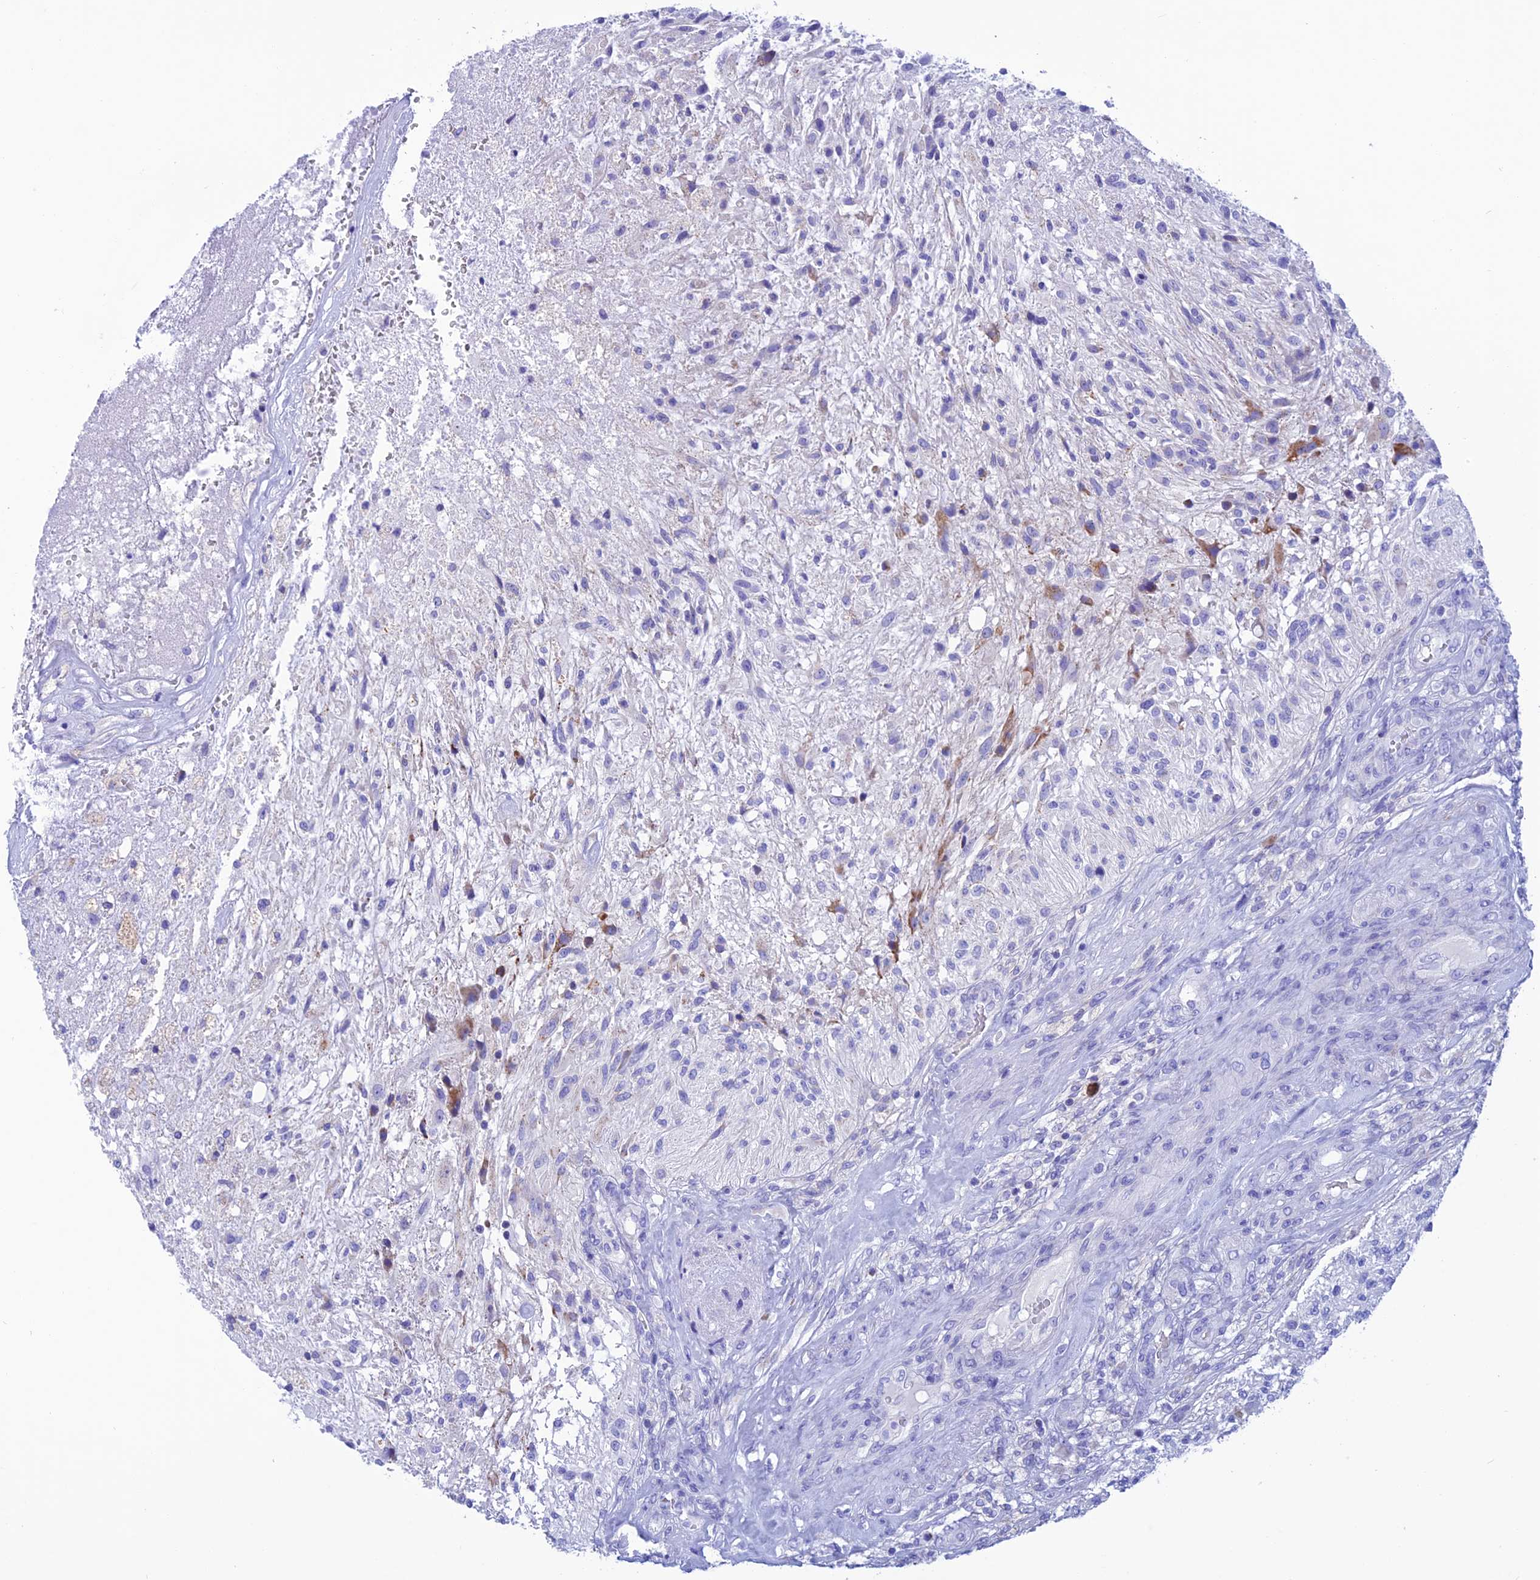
{"staining": {"intensity": "negative", "quantity": "none", "location": "none"}, "tissue": "glioma", "cell_type": "Tumor cells", "image_type": "cancer", "snomed": [{"axis": "morphology", "description": "Glioma, malignant, High grade"}, {"axis": "topography", "description": "Brain"}], "caption": "IHC photomicrograph of human high-grade glioma (malignant) stained for a protein (brown), which shows no expression in tumor cells. (DAB immunohistochemistry, high magnification).", "gene": "NXPE4", "patient": {"sex": "male", "age": 56}}